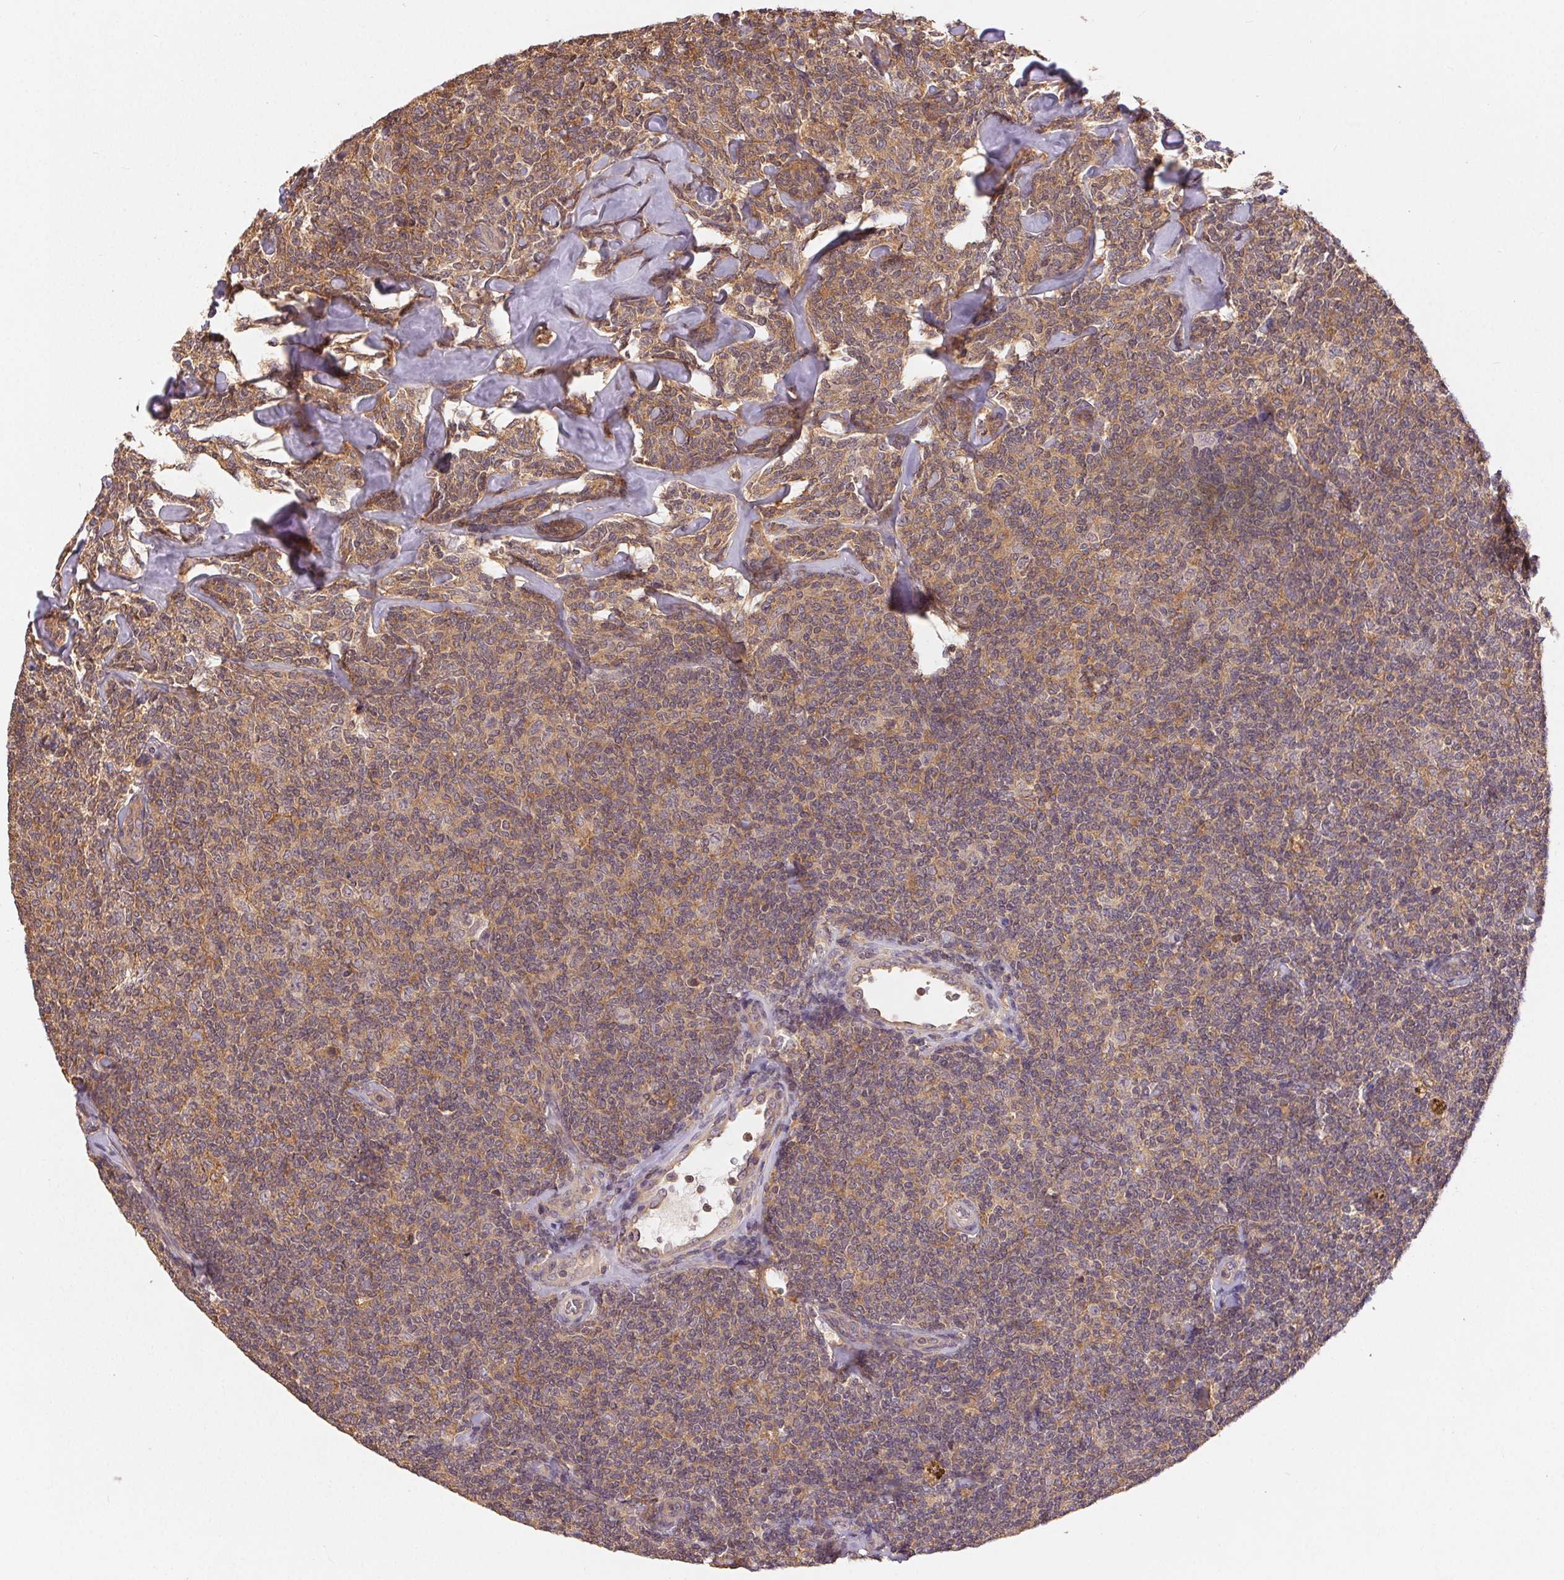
{"staining": {"intensity": "moderate", "quantity": "25%-75%", "location": "cytoplasmic/membranous"}, "tissue": "lymphoma", "cell_type": "Tumor cells", "image_type": "cancer", "snomed": [{"axis": "morphology", "description": "Malignant lymphoma, non-Hodgkin's type, Low grade"}, {"axis": "topography", "description": "Lymph node"}], "caption": "Immunohistochemistry (IHC) (DAB (3,3'-diaminobenzidine)) staining of malignant lymphoma, non-Hodgkin's type (low-grade) reveals moderate cytoplasmic/membranous protein expression in approximately 25%-75% of tumor cells.", "gene": "MAPKAPK2", "patient": {"sex": "female", "age": 56}}